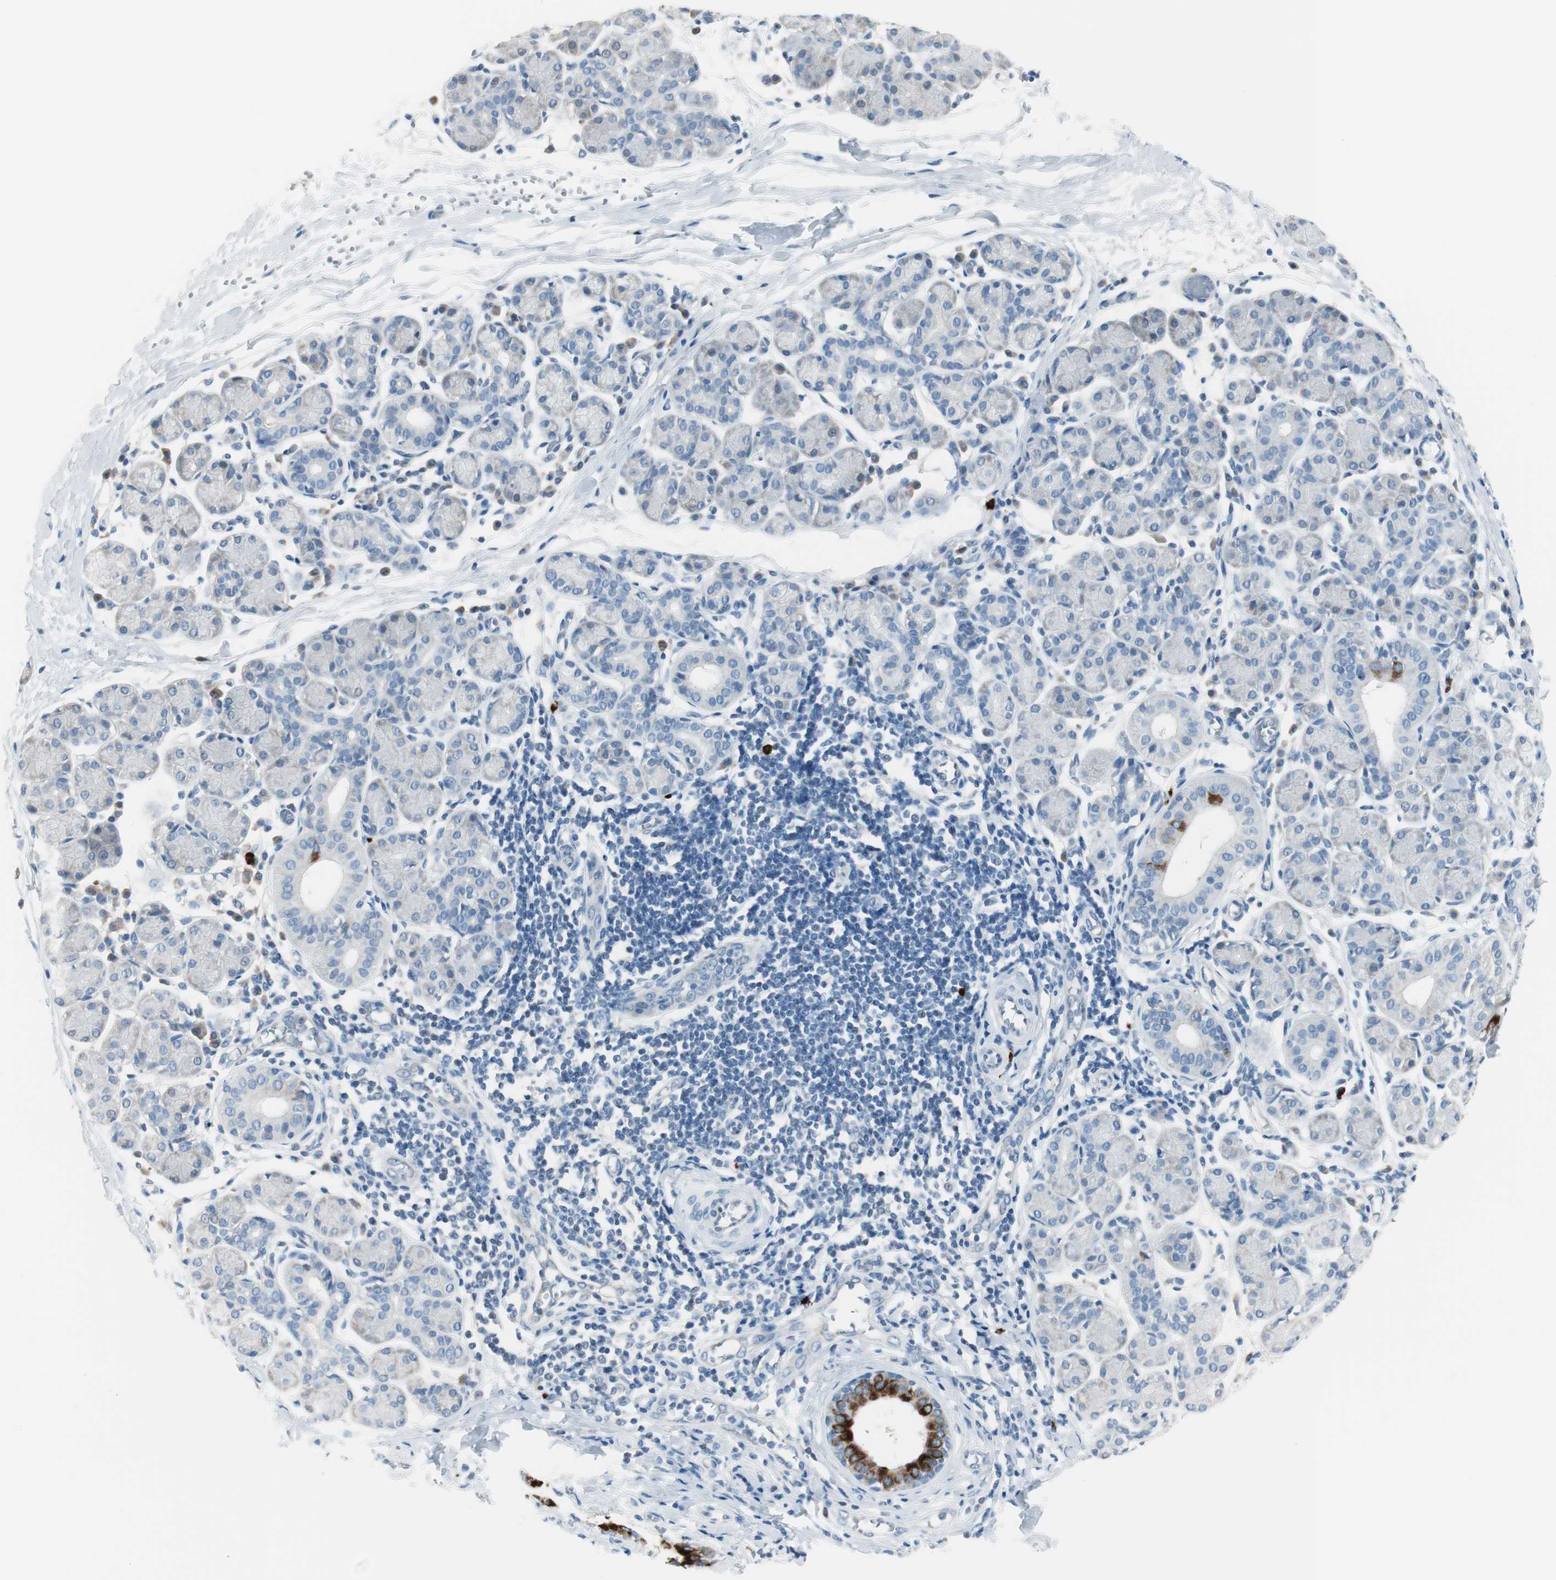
{"staining": {"intensity": "negative", "quantity": "none", "location": "none"}, "tissue": "salivary gland", "cell_type": "Glandular cells", "image_type": "normal", "snomed": [{"axis": "morphology", "description": "Normal tissue, NOS"}, {"axis": "morphology", "description": "Inflammation, NOS"}, {"axis": "topography", "description": "Lymph node"}, {"axis": "topography", "description": "Salivary gland"}], "caption": "Protein analysis of benign salivary gland demonstrates no significant staining in glandular cells. (DAB (3,3'-diaminobenzidine) immunohistochemistry with hematoxylin counter stain).", "gene": "DLG4", "patient": {"sex": "male", "age": 3}}